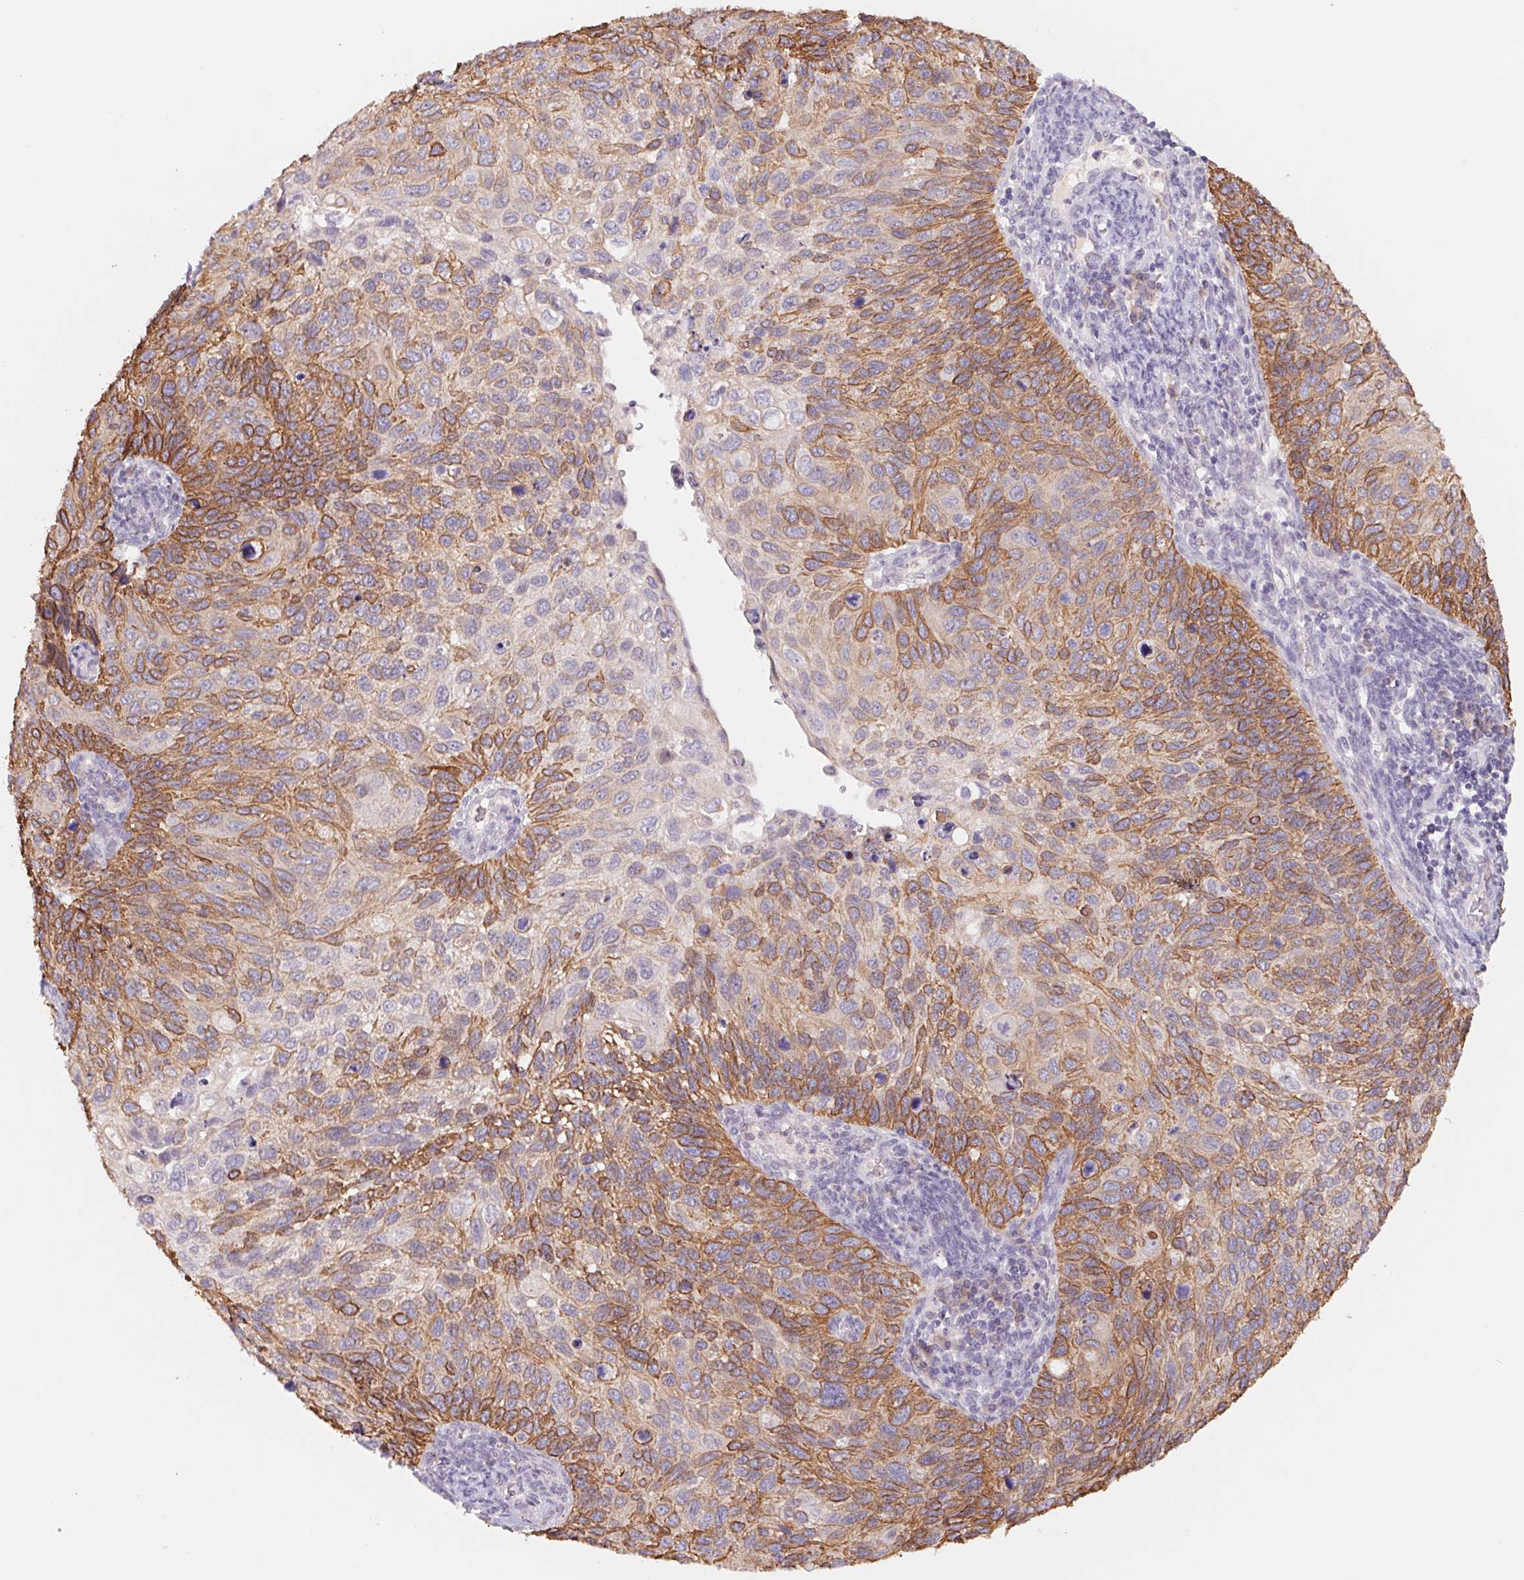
{"staining": {"intensity": "moderate", "quantity": "25%-75%", "location": "cytoplasmic/membranous"}, "tissue": "cervical cancer", "cell_type": "Tumor cells", "image_type": "cancer", "snomed": [{"axis": "morphology", "description": "Squamous cell carcinoma, NOS"}, {"axis": "topography", "description": "Cervix"}], "caption": "IHC (DAB (3,3'-diaminobenzidine)) staining of cervical squamous cell carcinoma reveals moderate cytoplasmic/membranous protein positivity in about 25%-75% of tumor cells. (brown staining indicates protein expression, while blue staining denotes nuclei).", "gene": "PNMA8B", "patient": {"sex": "female", "age": 70}}